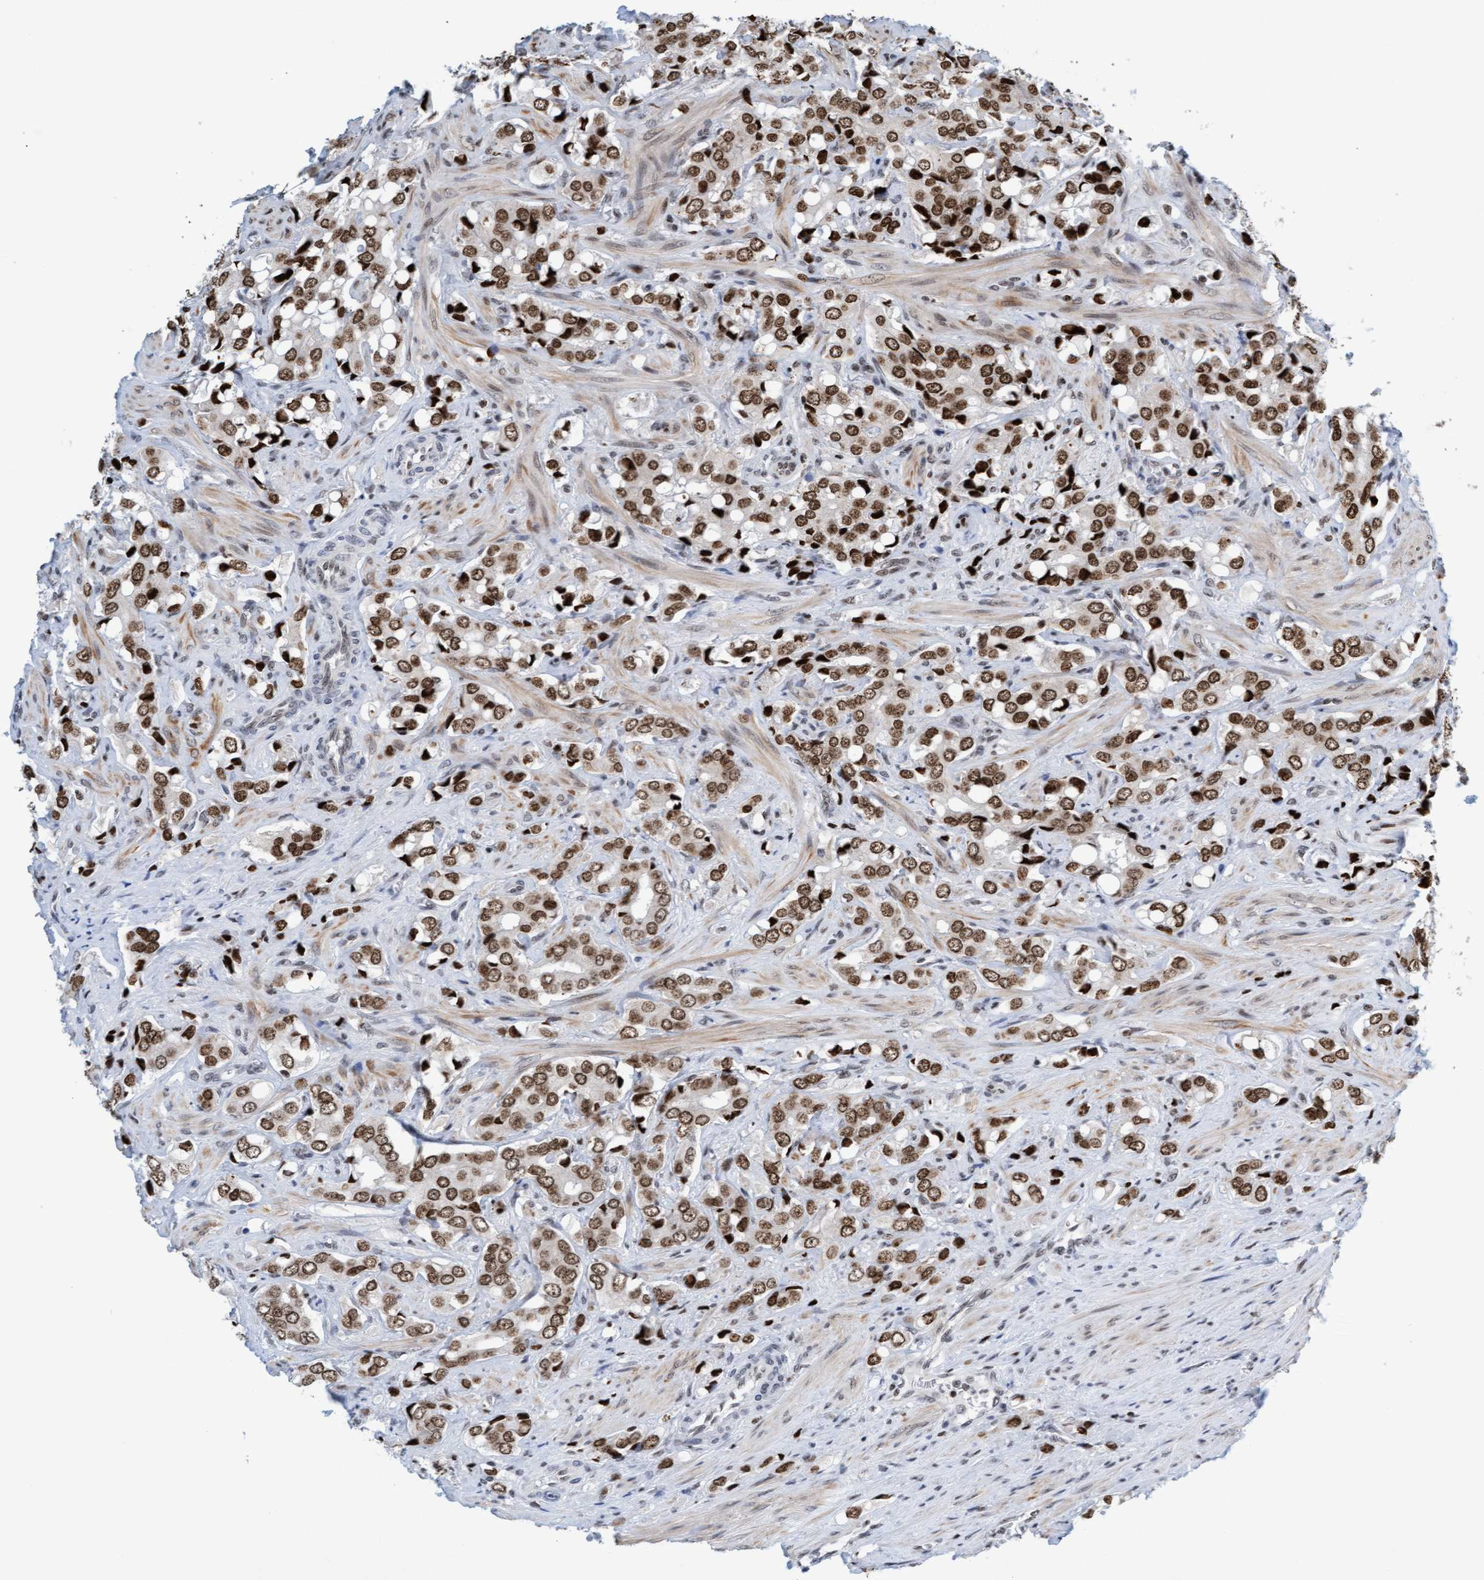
{"staining": {"intensity": "moderate", "quantity": ">75%", "location": "nuclear"}, "tissue": "prostate cancer", "cell_type": "Tumor cells", "image_type": "cancer", "snomed": [{"axis": "morphology", "description": "Adenocarcinoma, High grade"}, {"axis": "topography", "description": "Prostate"}], "caption": "High-grade adenocarcinoma (prostate) tissue shows moderate nuclear staining in approximately >75% of tumor cells The protein of interest is stained brown, and the nuclei are stained in blue (DAB (3,3'-diaminobenzidine) IHC with brightfield microscopy, high magnification).", "gene": "GLRX2", "patient": {"sex": "male", "age": 52}}